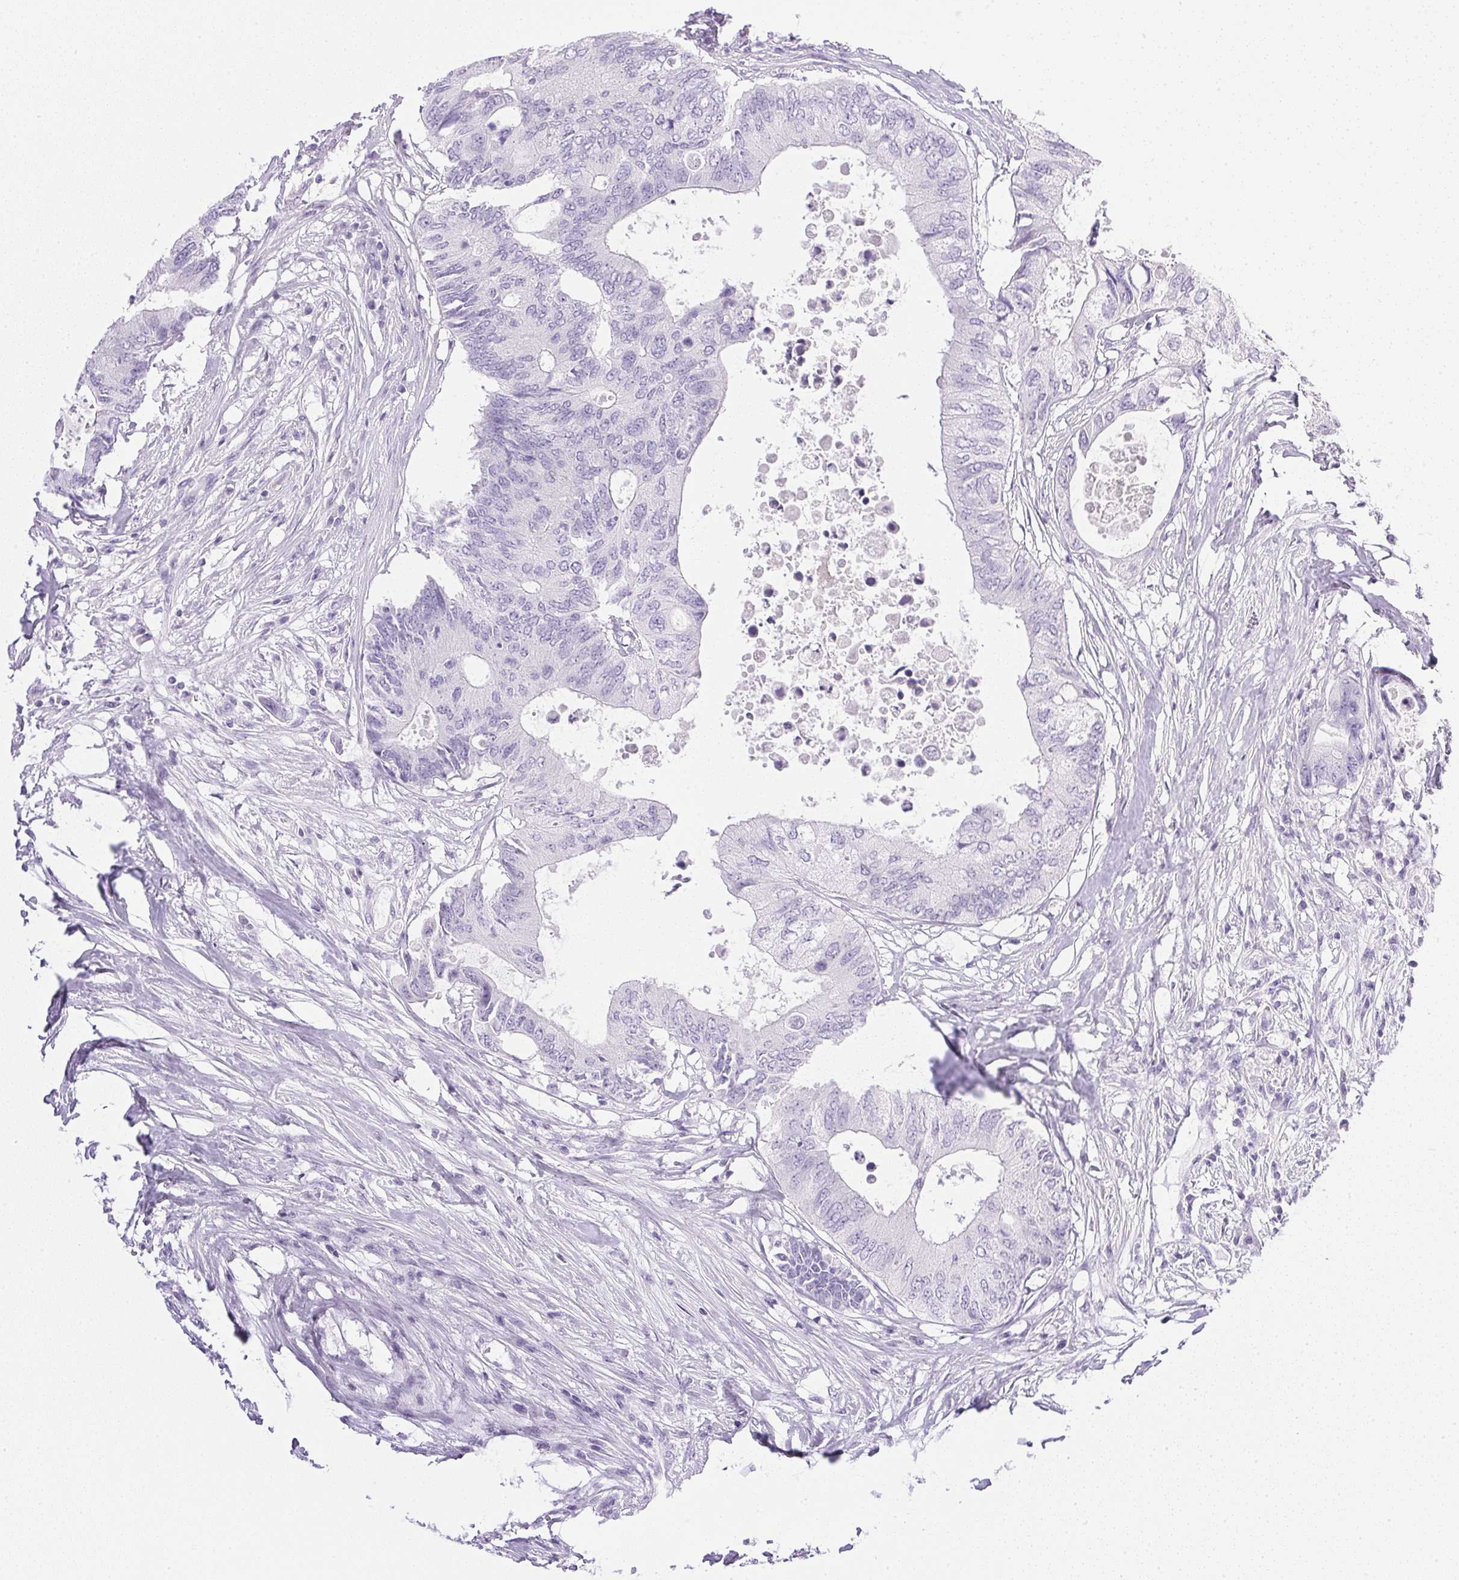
{"staining": {"intensity": "negative", "quantity": "none", "location": "none"}, "tissue": "colorectal cancer", "cell_type": "Tumor cells", "image_type": "cancer", "snomed": [{"axis": "morphology", "description": "Adenocarcinoma, NOS"}, {"axis": "topography", "description": "Colon"}], "caption": "This is a micrograph of IHC staining of colorectal cancer, which shows no positivity in tumor cells.", "gene": "CPB1", "patient": {"sex": "male", "age": 71}}